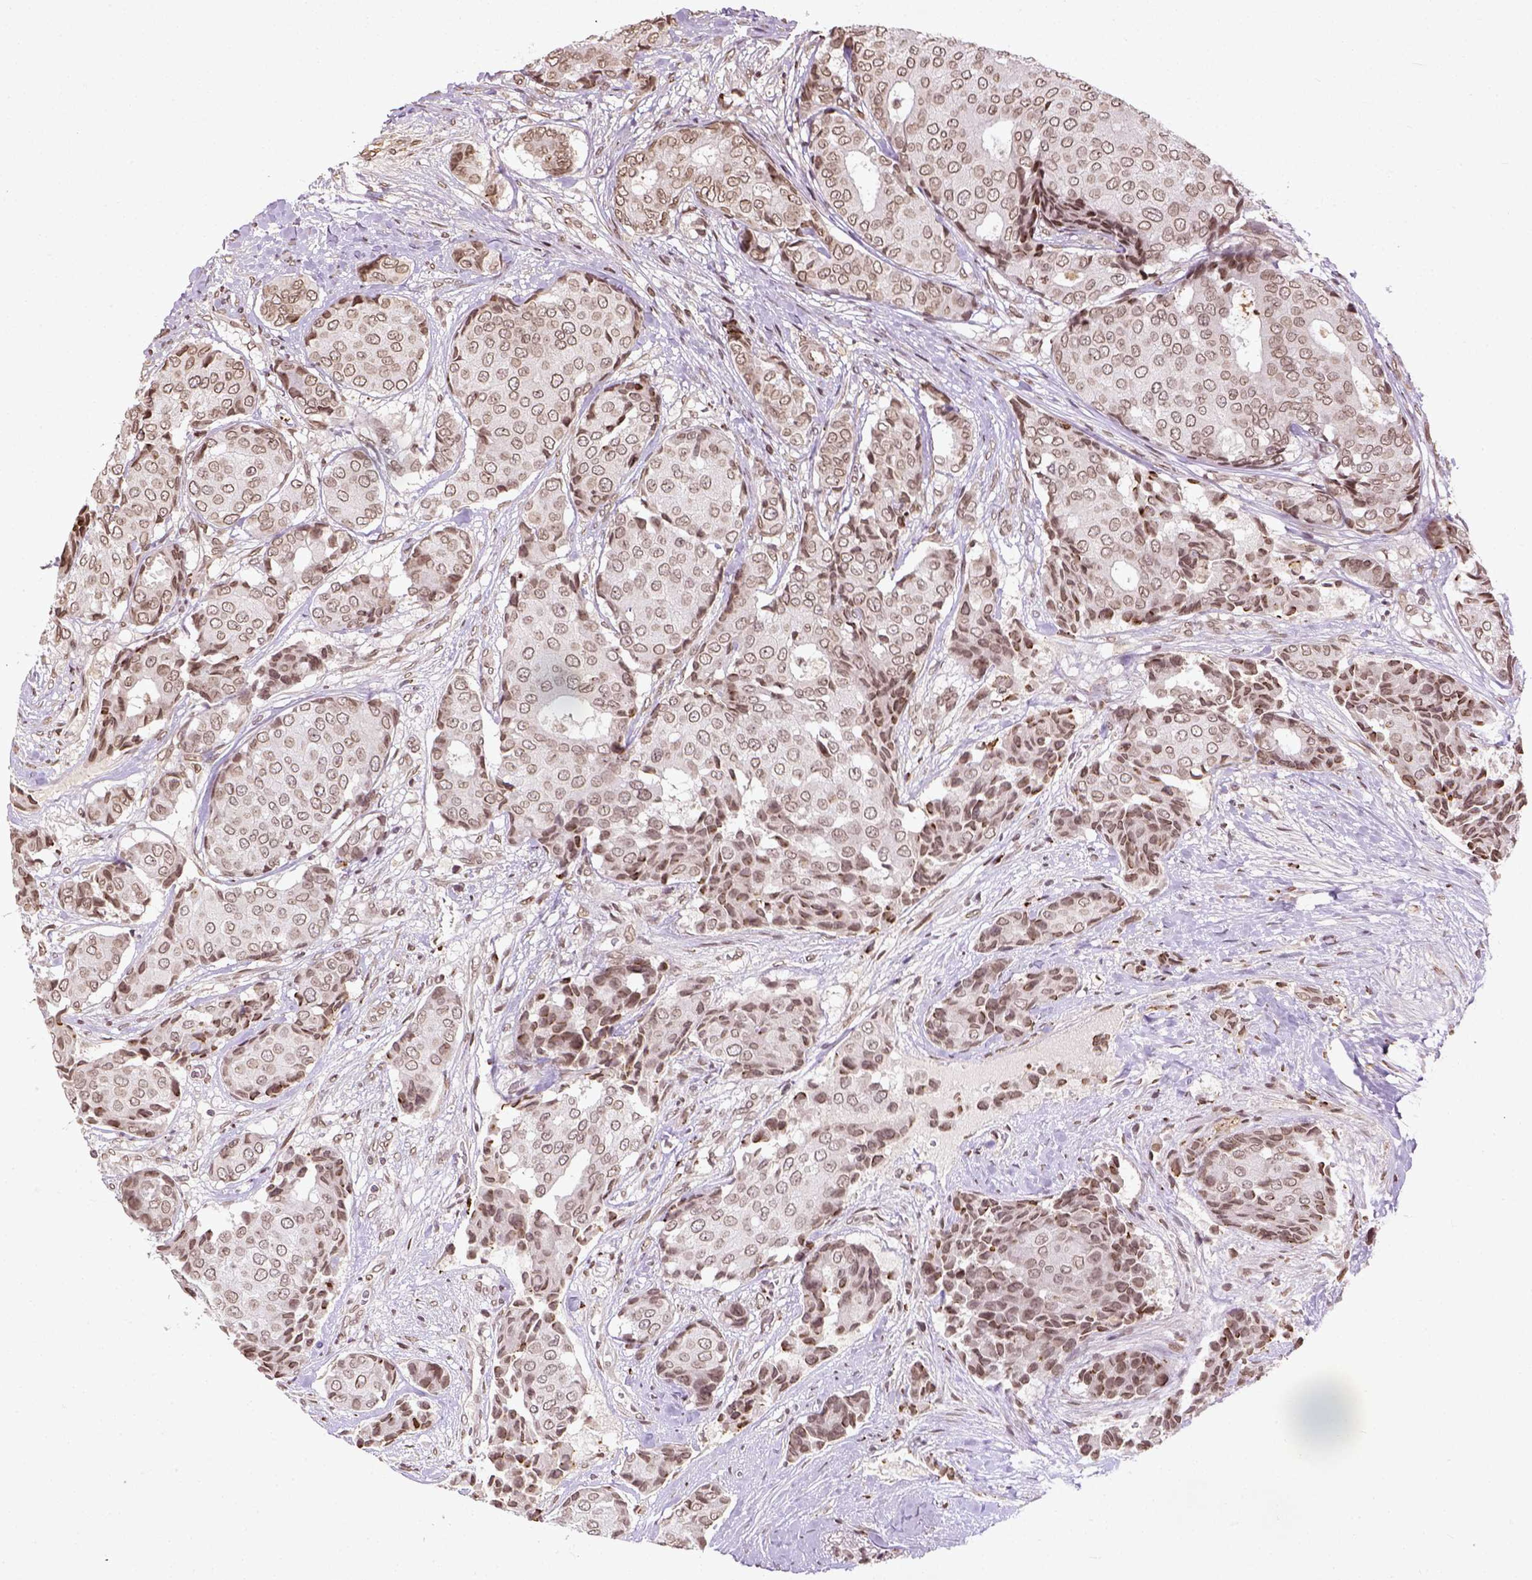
{"staining": {"intensity": "weak", "quantity": ">75%", "location": "nuclear"}, "tissue": "breast cancer", "cell_type": "Tumor cells", "image_type": "cancer", "snomed": [{"axis": "morphology", "description": "Duct carcinoma"}, {"axis": "topography", "description": "Breast"}], "caption": "Immunohistochemistry micrograph of human breast cancer (infiltrating ductal carcinoma) stained for a protein (brown), which exhibits low levels of weak nuclear staining in approximately >75% of tumor cells.", "gene": "BANF1", "patient": {"sex": "female", "age": 75}}